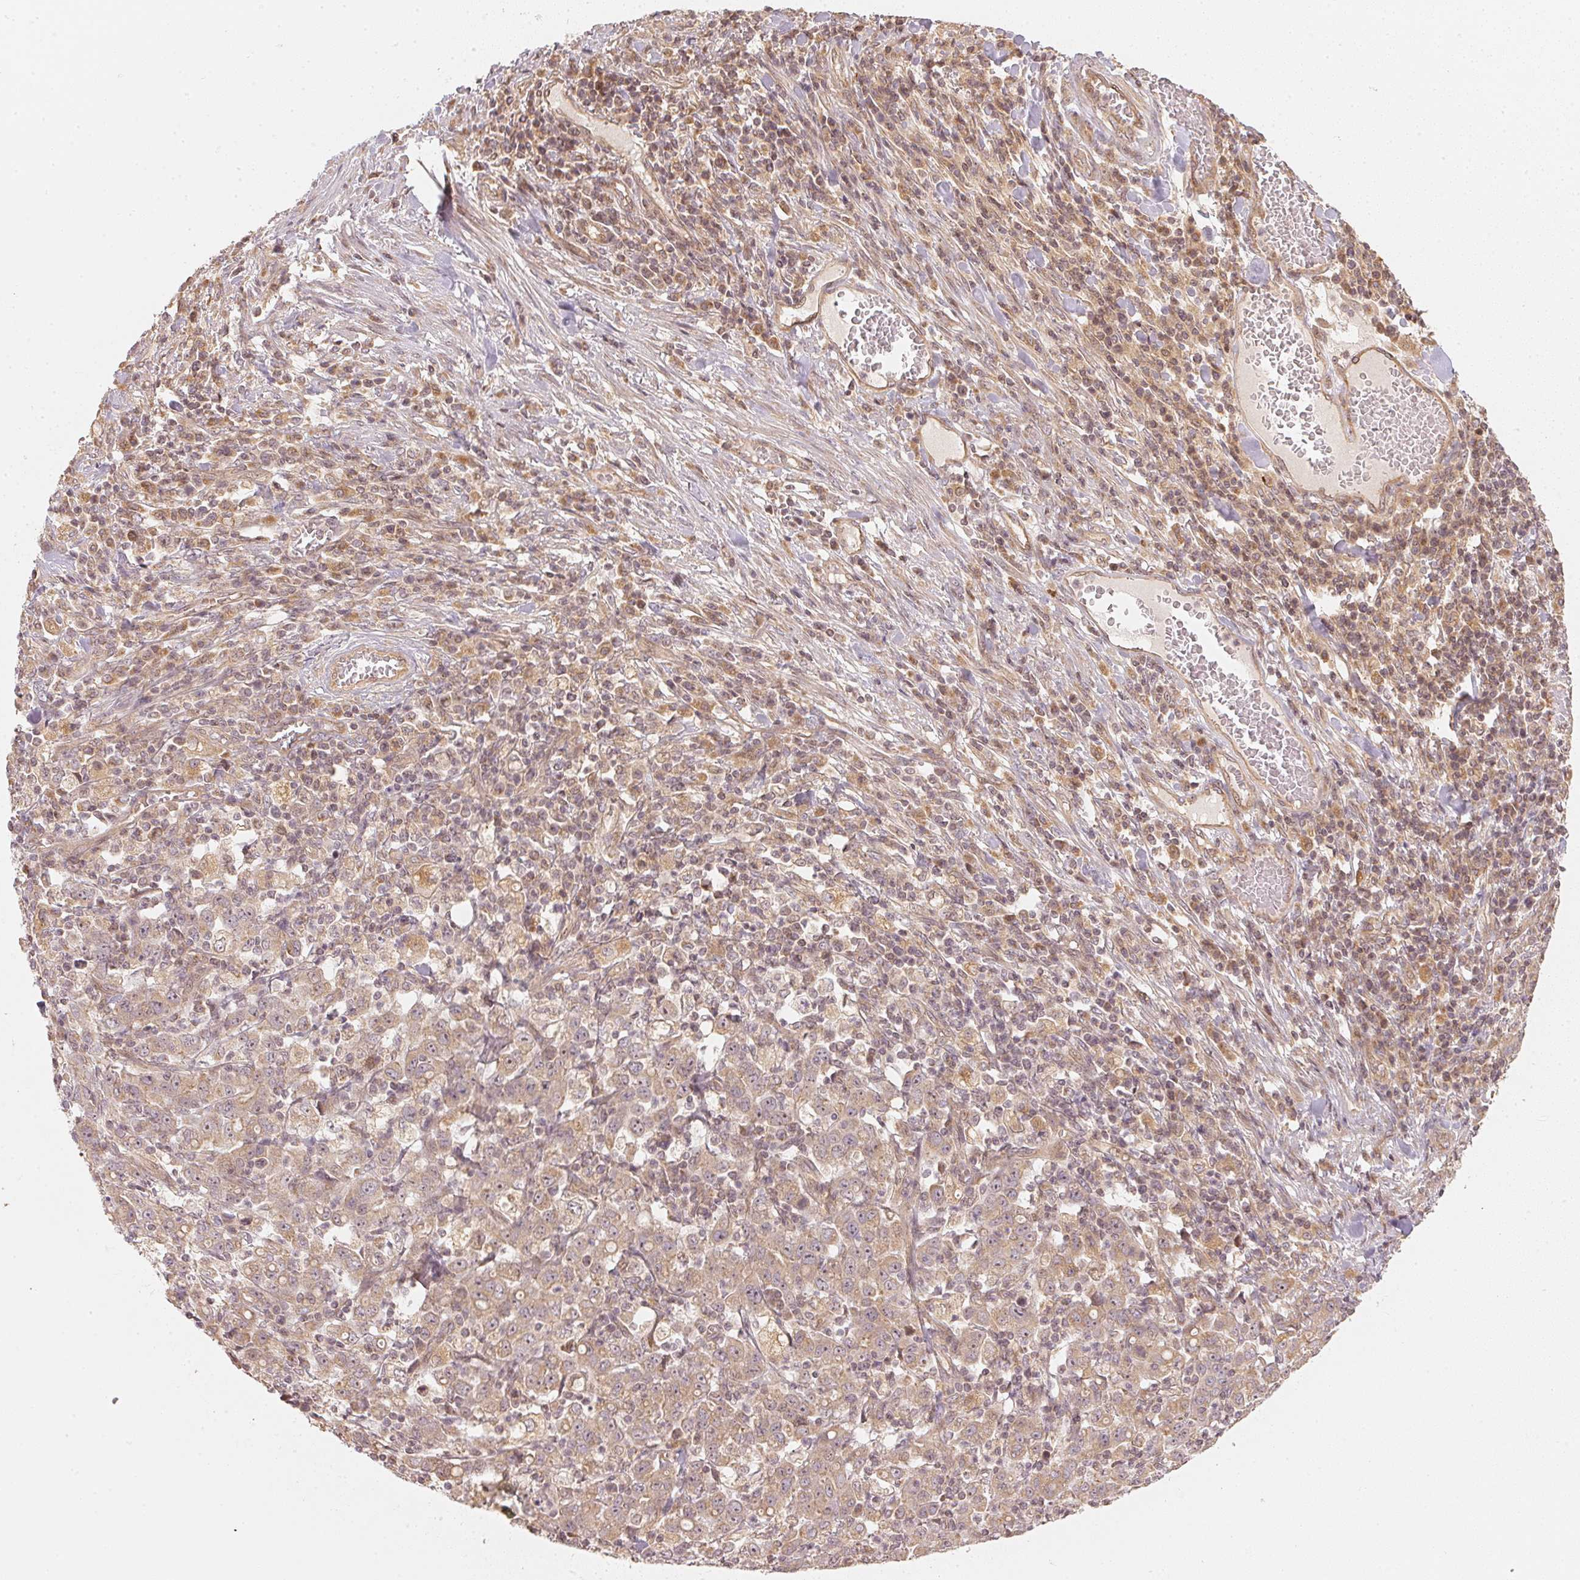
{"staining": {"intensity": "weak", "quantity": ">75%", "location": "cytoplasmic/membranous"}, "tissue": "stomach cancer", "cell_type": "Tumor cells", "image_type": "cancer", "snomed": [{"axis": "morphology", "description": "Adenocarcinoma, NOS"}, {"axis": "topography", "description": "Stomach, upper"}], "caption": "This micrograph reveals adenocarcinoma (stomach) stained with immunohistochemistry to label a protein in brown. The cytoplasmic/membranous of tumor cells show weak positivity for the protein. Nuclei are counter-stained blue.", "gene": "WDR54", "patient": {"sex": "male", "age": 69}}